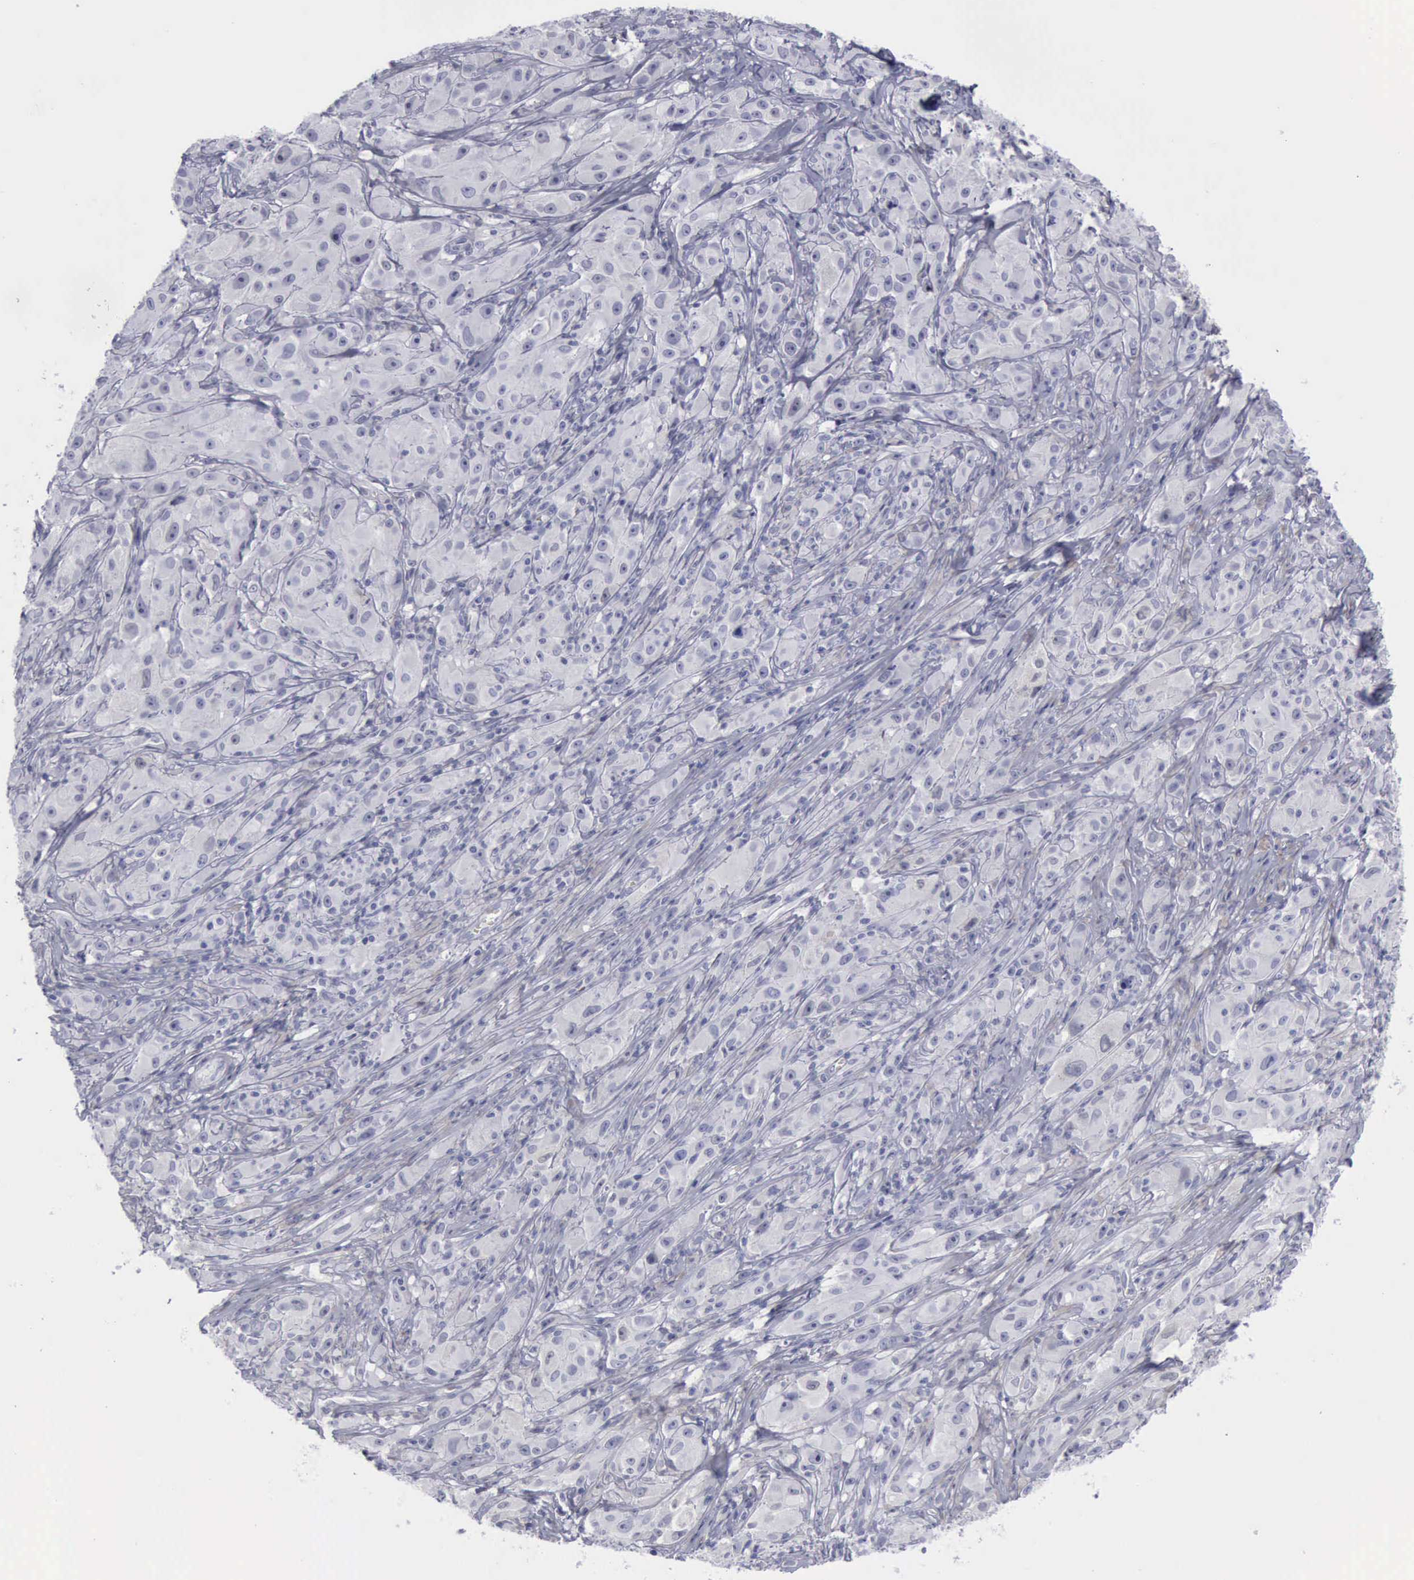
{"staining": {"intensity": "negative", "quantity": "none", "location": "none"}, "tissue": "melanoma", "cell_type": "Tumor cells", "image_type": "cancer", "snomed": [{"axis": "morphology", "description": "Malignant melanoma, NOS"}, {"axis": "topography", "description": "Skin"}], "caption": "This is an immunohistochemistry (IHC) photomicrograph of malignant melanoma. There is no positivity in tumor cells.", "gene": "KRT13", "patient": {"sex": "male", "age": 56}}